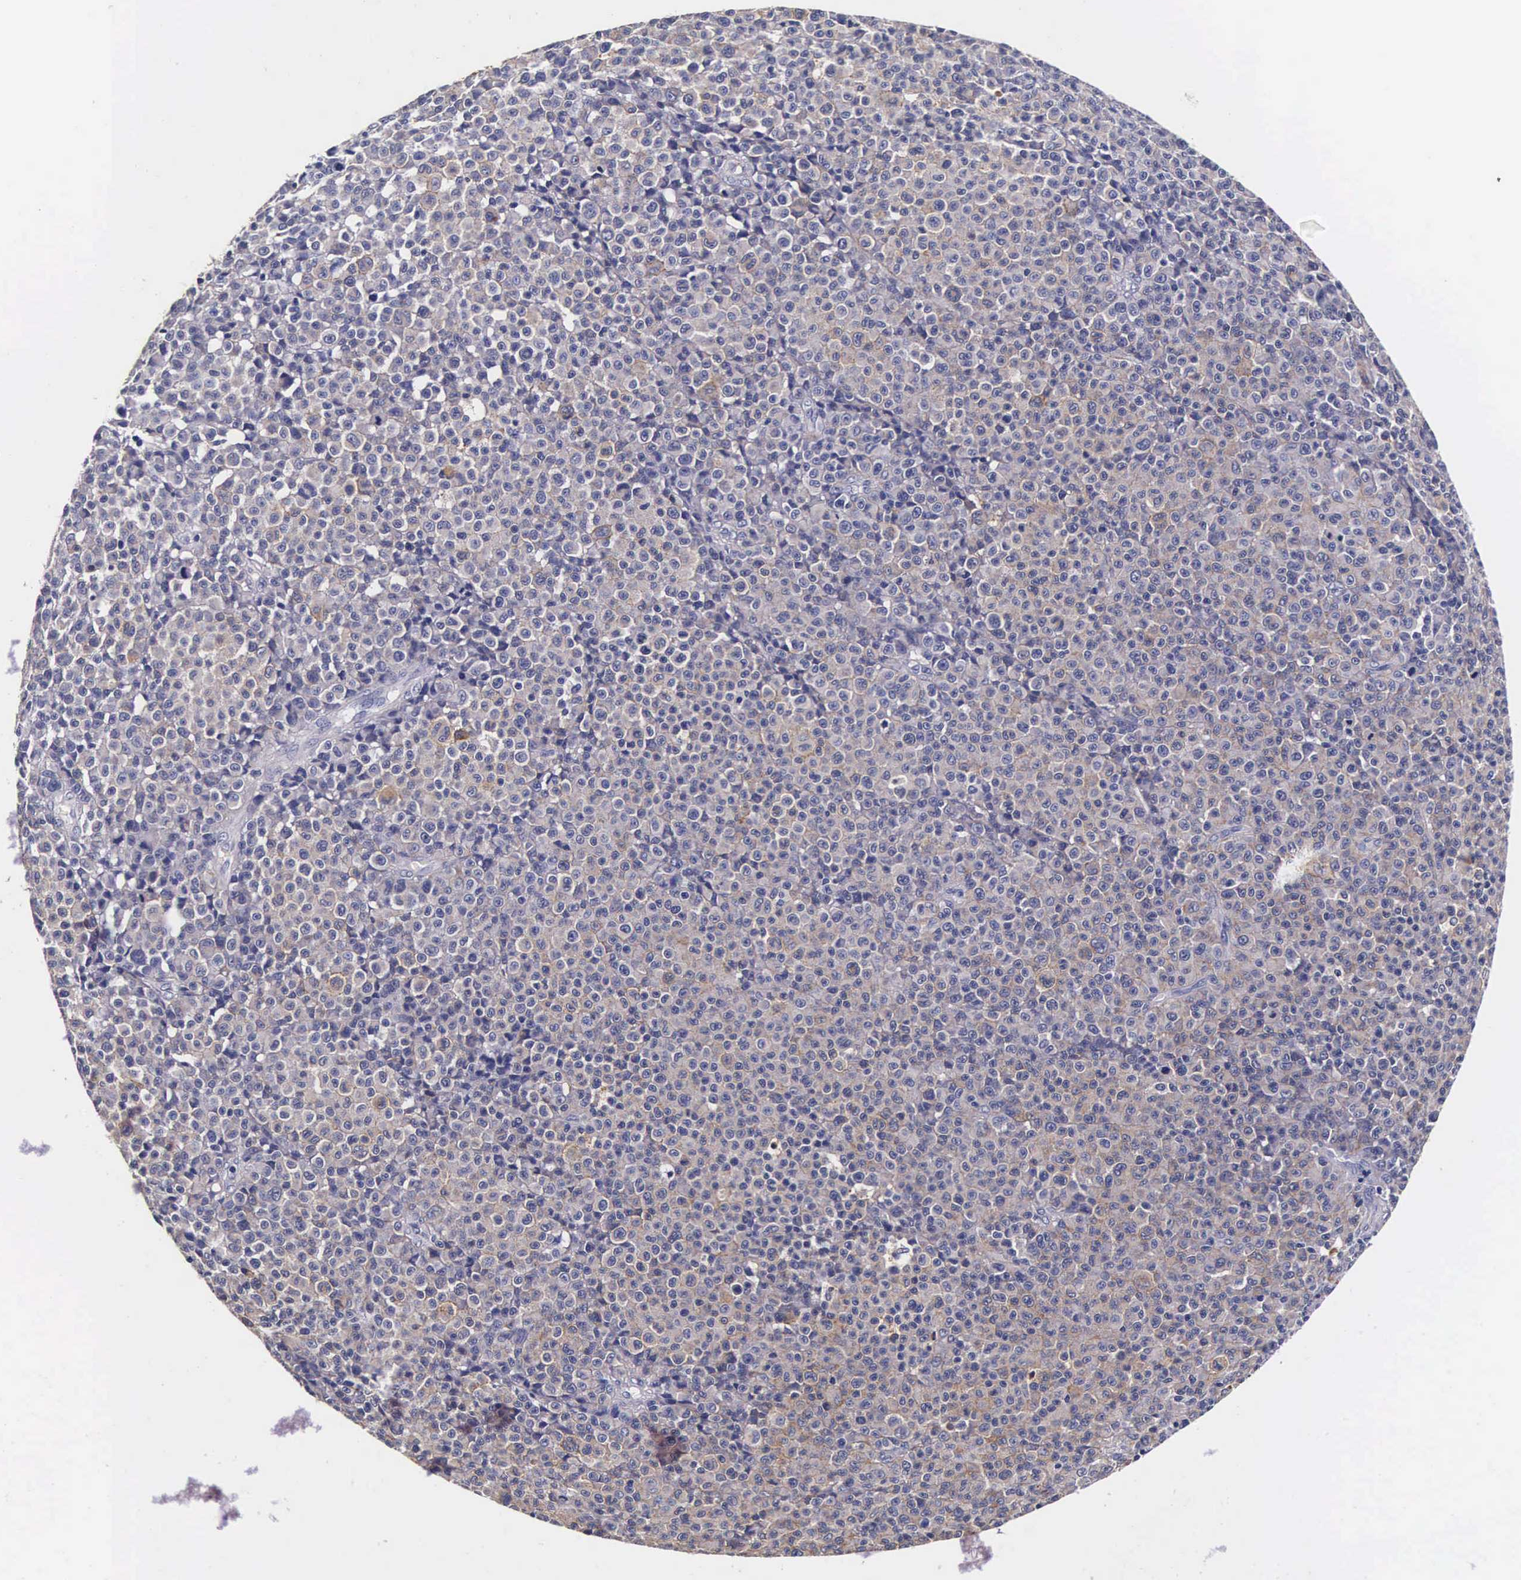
{"staining": {"intensity": "moderate", "quantity": "25%-75%", "location": "cytoplasmic/membranous"}, "tissue": "melanoma", "cell_type": "Tumor cells", "image_type": "cancer", "snomed": [{"axis": "morphology", "description": "Malignant melanoma, Metastatic site"}, {"axis": "topography", "description": "Skin"}], "caption": "Melanoma tissue demonstrates moderate cytoplasmic/membranous expression in about 25%-75% of tumor cells", "gene": "CTSB", "patient": {"sex": "male", "age": 32}}